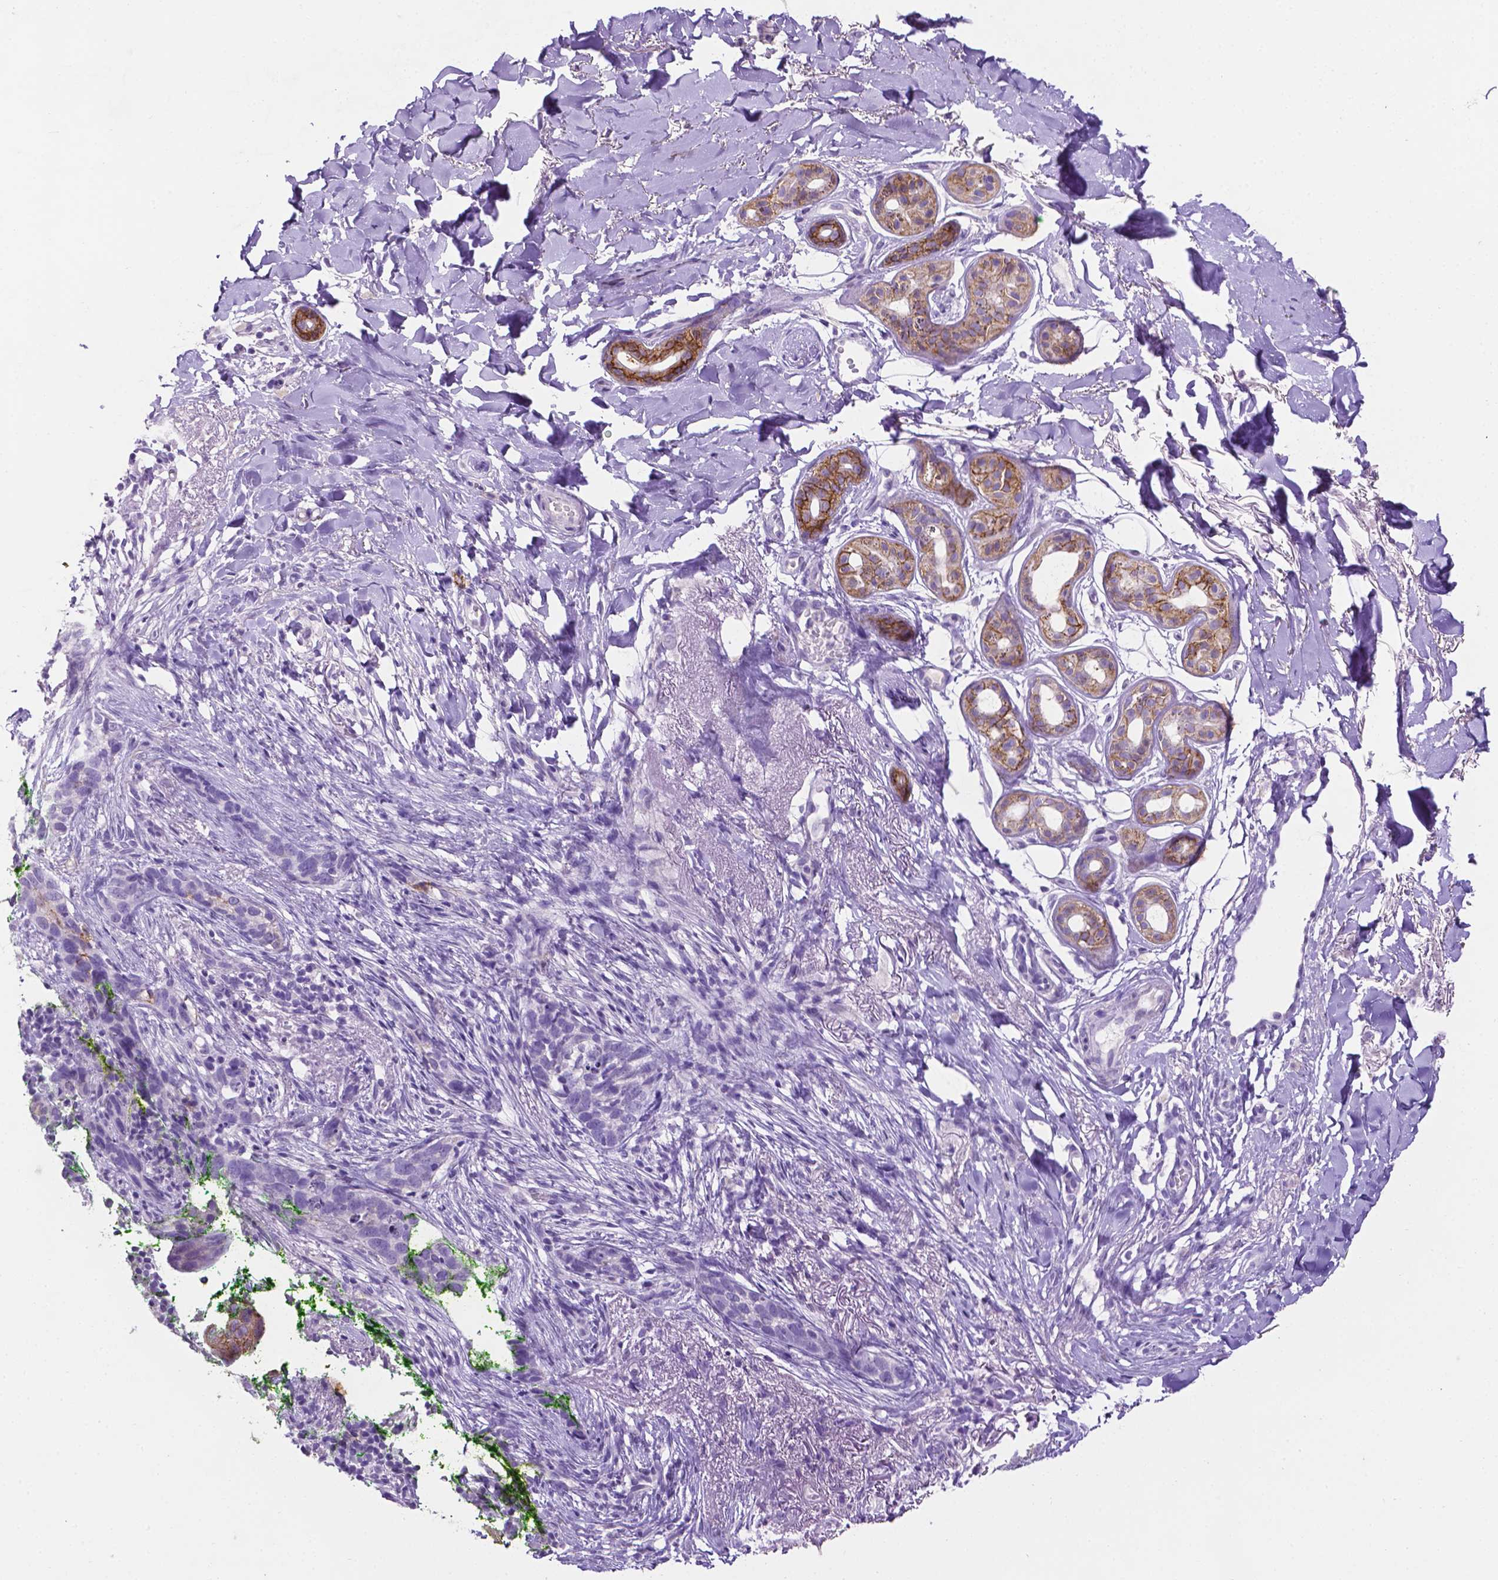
{"staining": {"intensity": "moderate", "quantity": "<25%", "location": "cytoplasmic/membranous"}, "tissue": "skin cancer", "cell_type": "Tumor cells", "image_type": "cancer", "snomed": [{"axis": "morphology", "description": "Normal tissue, NOS"}, {"axis": "morphology", "description": "Basal cell carcinoma"}, {"axis": "topography", "description": "Skin"}], "caption": "Tumor cells display low levels of moderate cytoplasmic/membranous positivity in approximately <25% of cells in skin basal cell carcinoma.", "gene": "TACSTD2", "patient": {"sex": "male", "age": 84}}